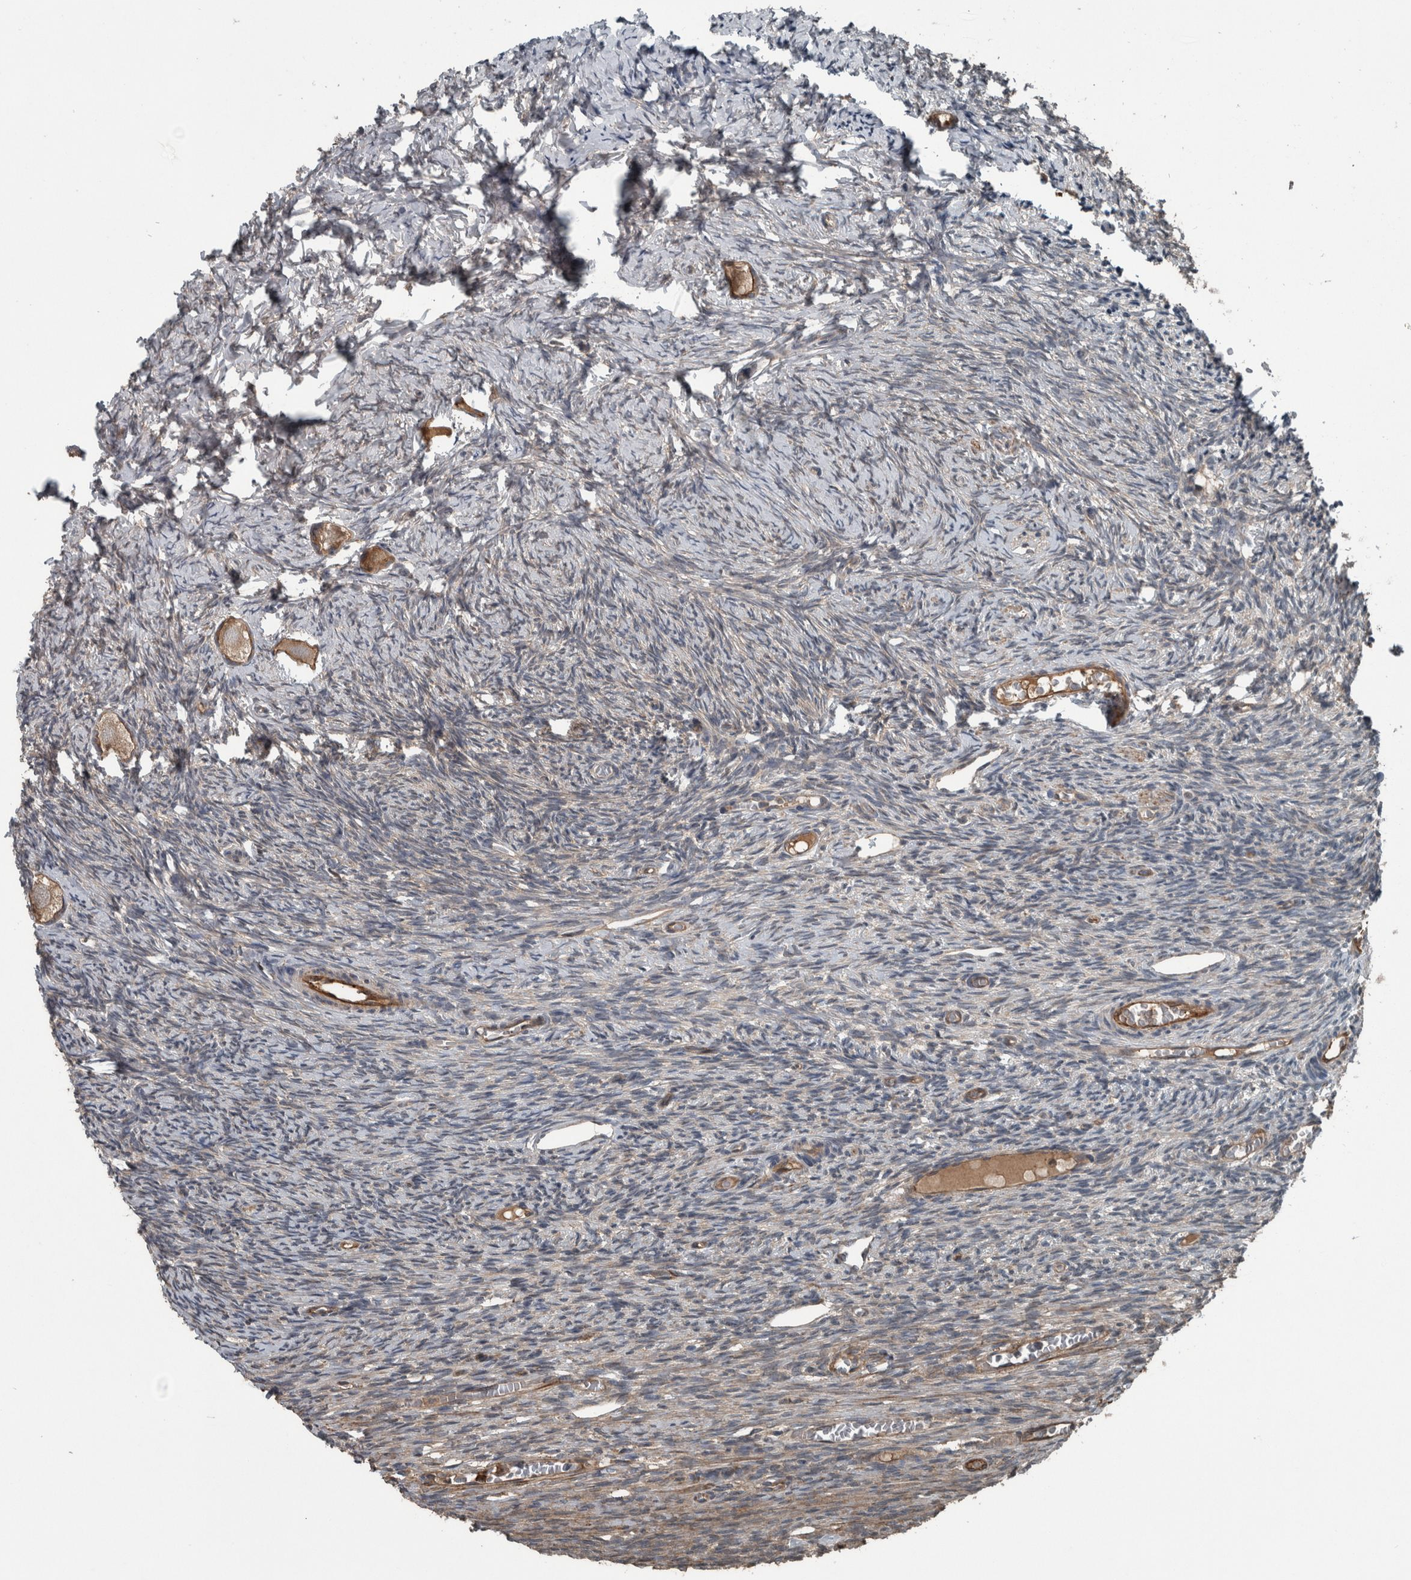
{"staining": {"intensity": "moderate", "quantity": ">75%", "location": "cytoplasmic/membranous"}, "tissue": "ovary", "cell_type": "Follicle cells", "image_type": "normal", "snomed": [{"axis": "morphology", "description": "Normal tissue, NOS"}, {"axis": "topography", "description": "Ovary"}], "caption": "Follicle cells show medium levels of moderate cytoplasmic/membranous staining in approximately >75% of cells in normal human ovary.", "gene": "EXOC8", "patient": {"sex": "female", "age": 27}}